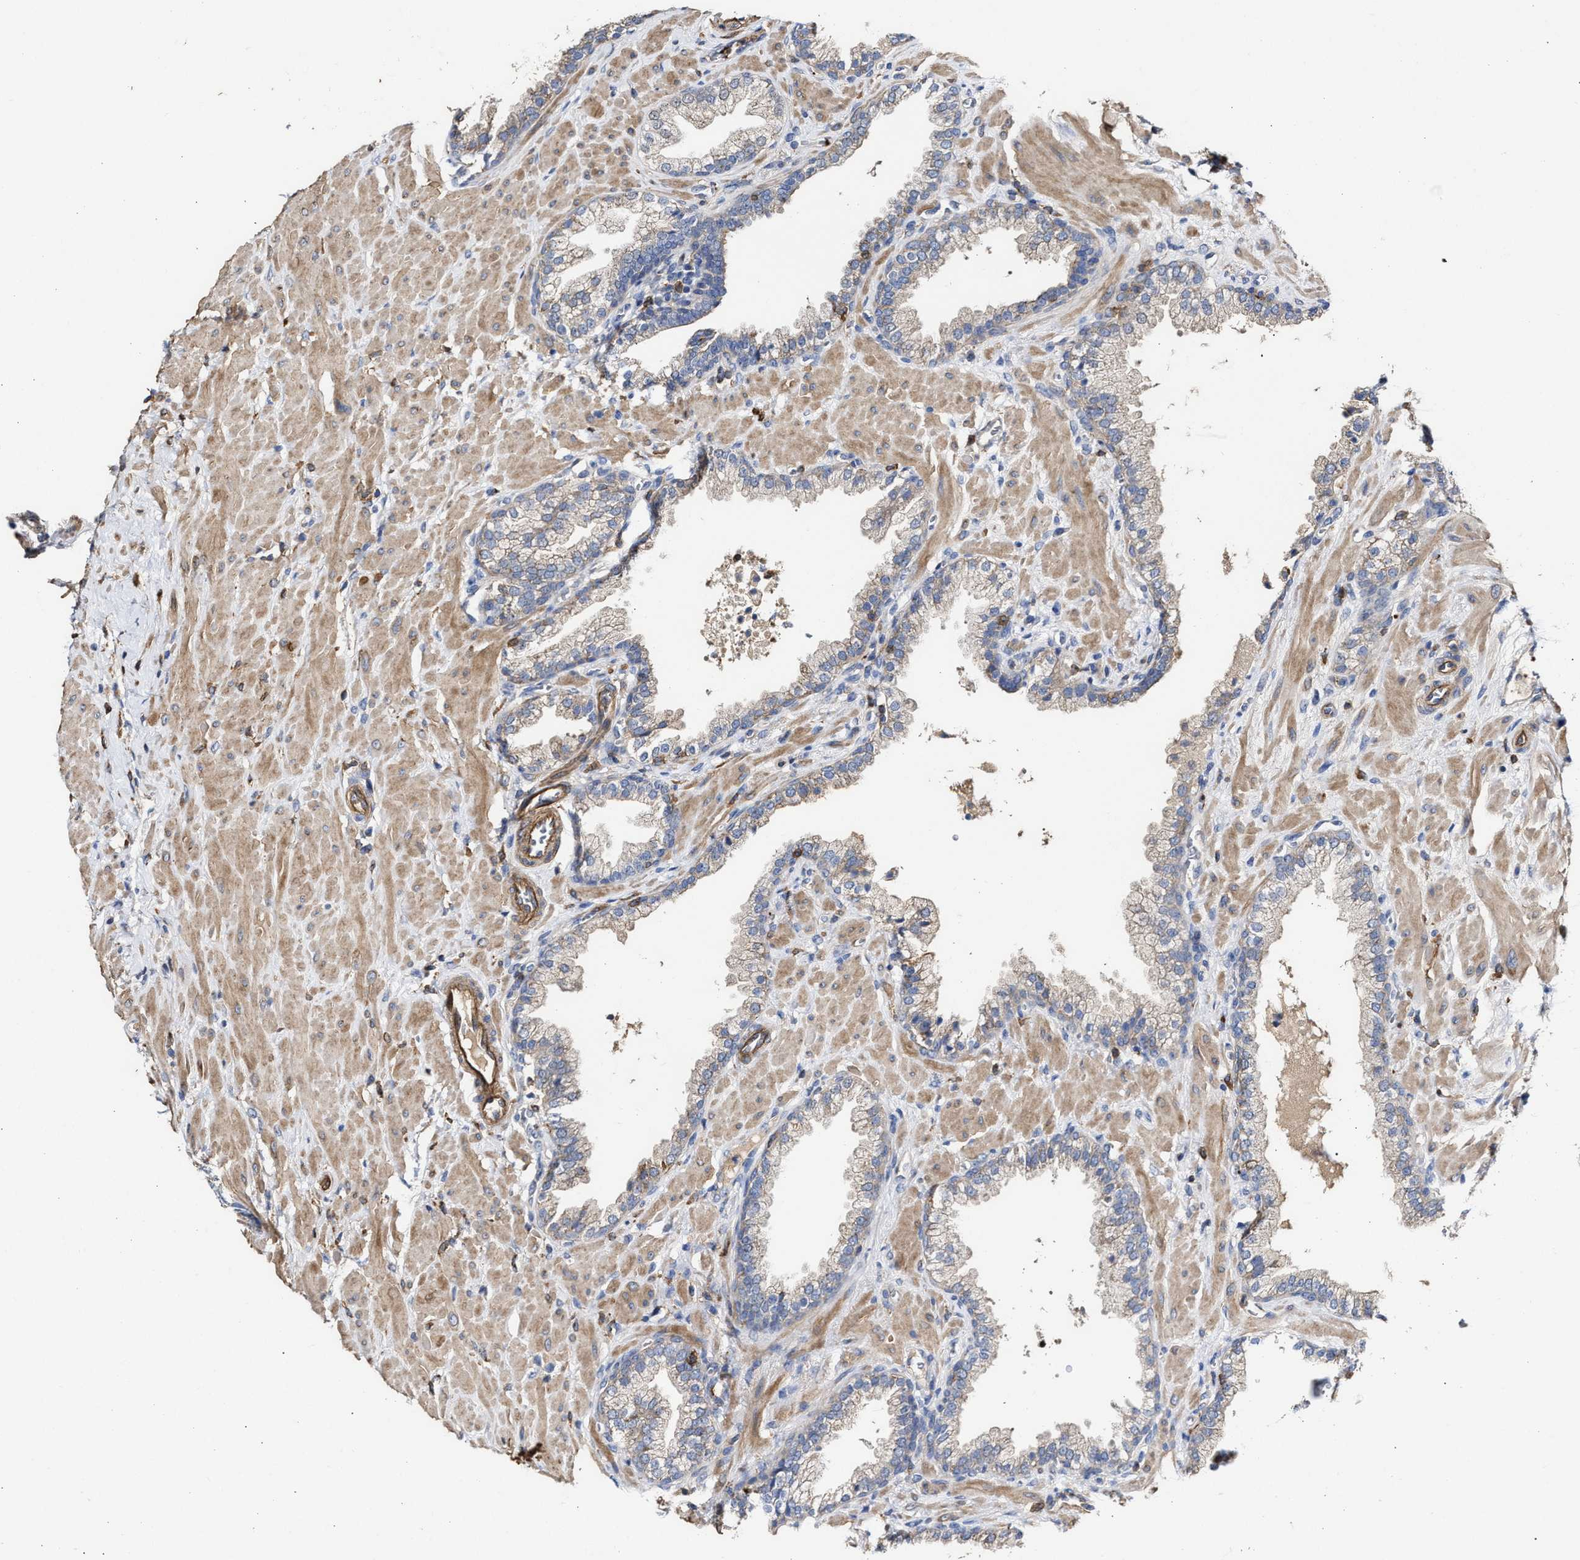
{"staining": {"intensity": "negative", "quantity": "none", "location": "none"}, "tissue": "prostate cancer", "cell_type": "Tumor cells", "image_type": "cancer", "snomed": [{"axis": "morphology", "description": "Adenocarcinoma, Low grade"}, {"axis": "topography", "description": "Prostate"}], "caption": "This is an immunohistochemistry micrograph of human prostate cancer. There is no positivity in tumor cells.", "gene": "HS3ST5", "patient": {"sex": "male", "age": 71}}